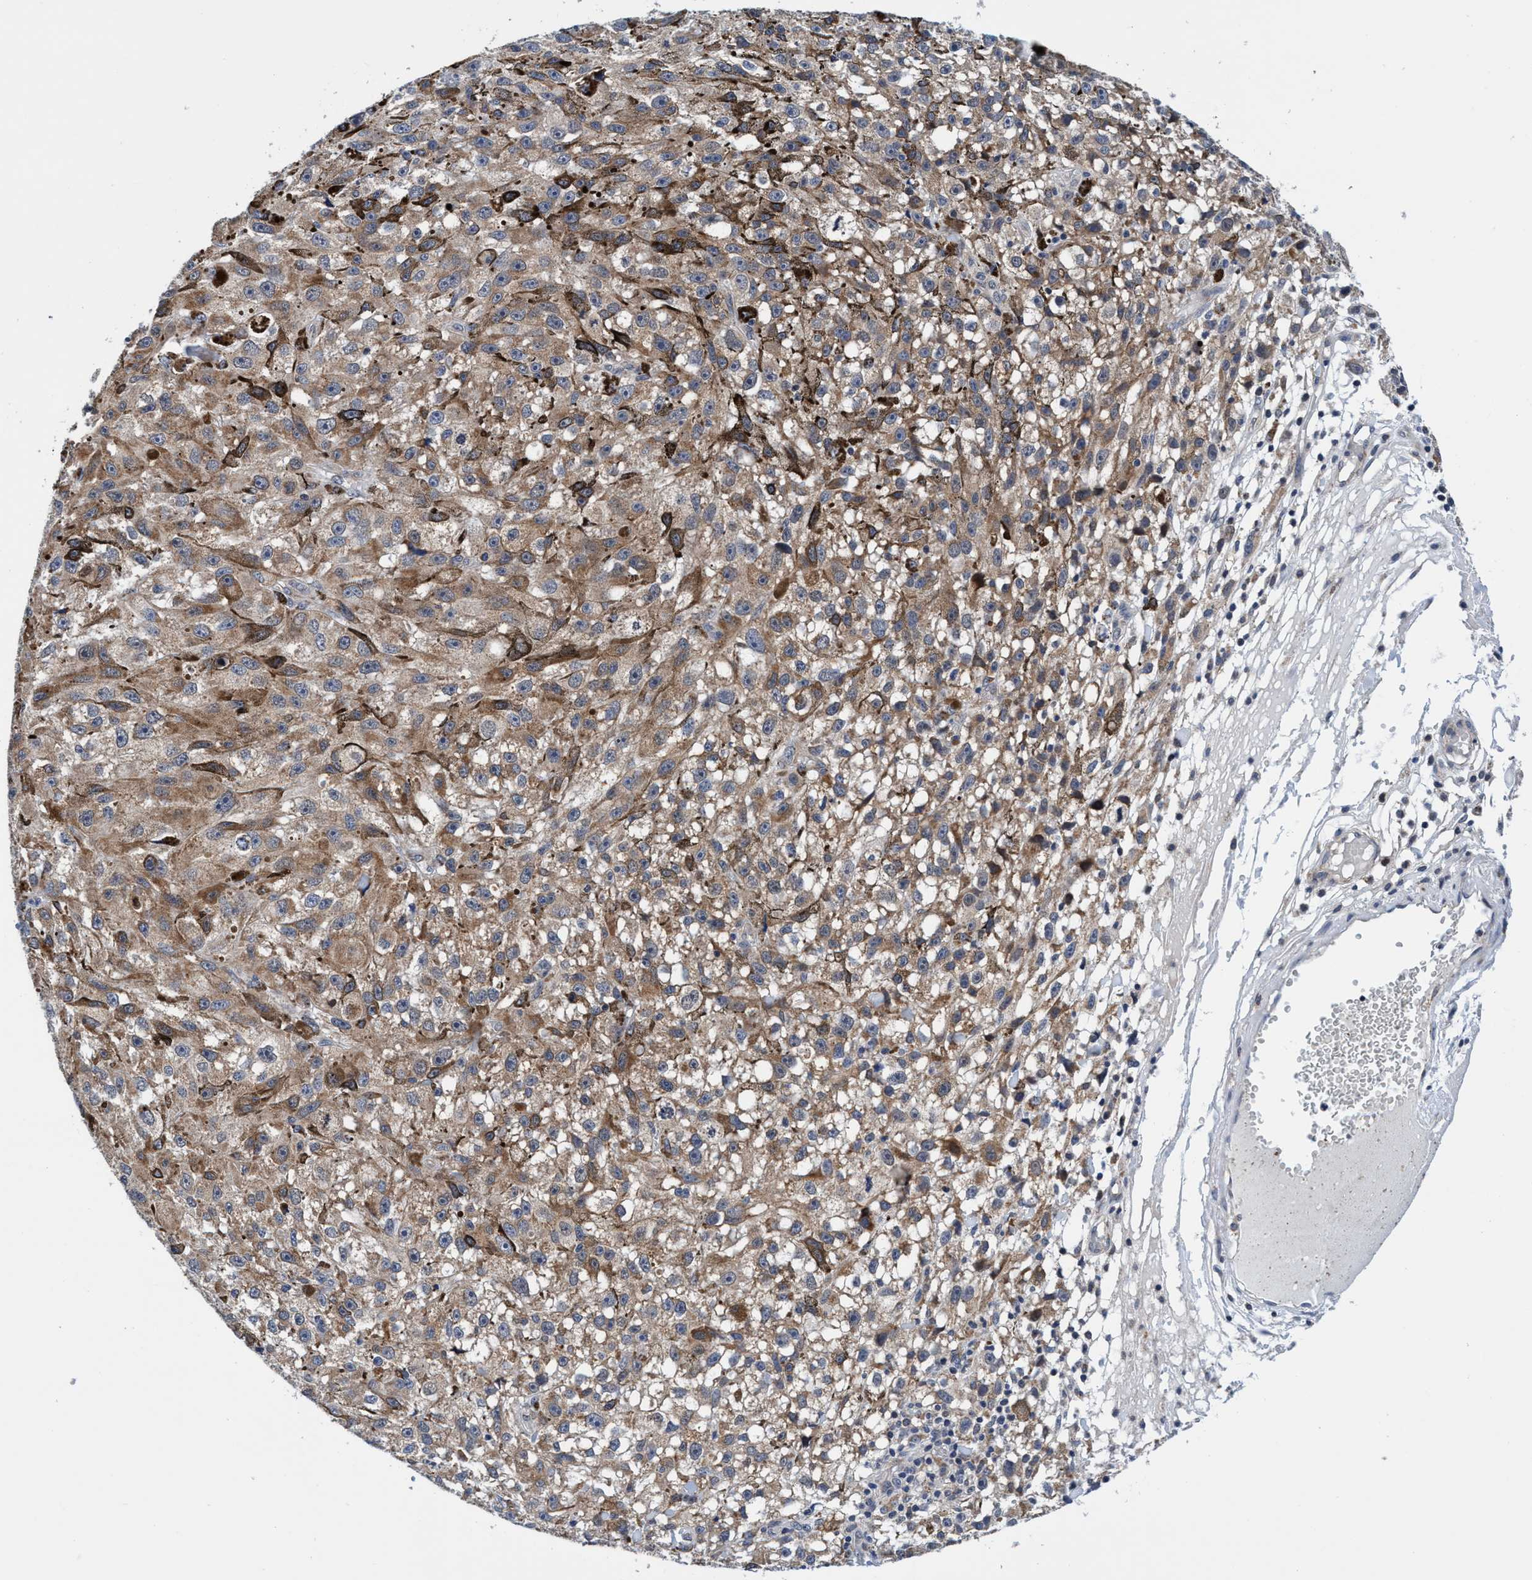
{"staining": {"intensity": "moderate", "quantity": ">75%", "location": "cytoplasmic/membranous"}, "tissue": "melanoma", "cell_type": "Tumor cells", "image_type": "cancer", "snomed": [{"axis": "morphology", "description": "Malignant melanoma, NOS"}, {"axis": "topography", "description": "Skin"}], "caption": "Tumor cells reveal moderate cytoplasmic/membranous staining in approximately >75% of cells in malignant melanoma. (DAB (3,3'-diaminobenzidine) = brown stain, brightfield microscopy at high magnification).", "gene": "AGAP2", "patient": {"sex": "female", "age": 104}}